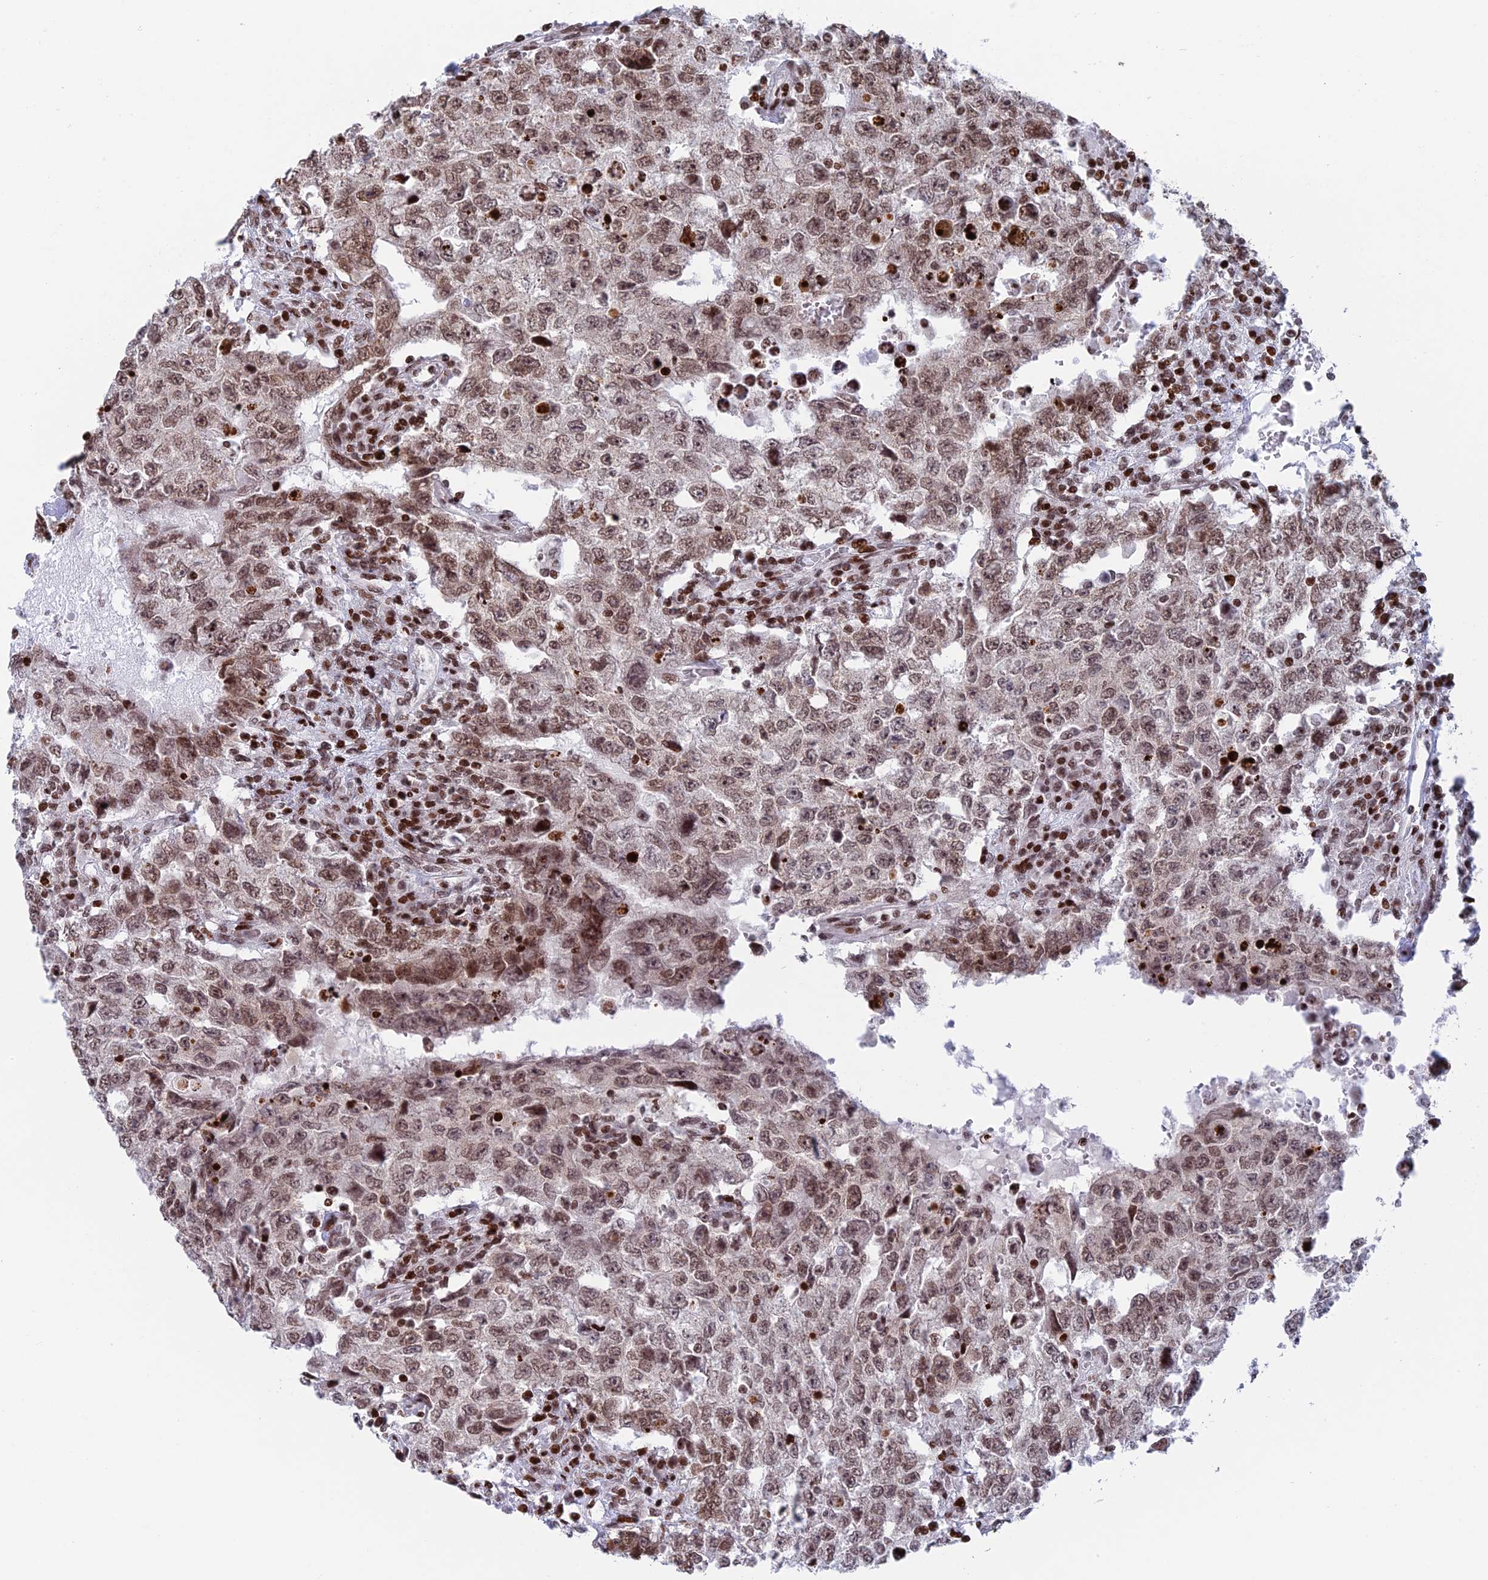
{"staining": {"intensity": "weak", "quantity": ">75%", "location": "nuclear"}, "tissue": "testis cancer", "cell_type": "Tumor cells", "image_type": "cancer", "snomed": [{"axis": "morphology", "description": "Carcinoma, Embryonal, NOS"}, {"axis": "topography", "description": "Testis"}], "caption": "This is an image of IHC staining of testis embryonal carcinoma, which shows weak staining in the nuclear of tumor cells.", "gene": "RPAP1", "patient": {"sex": "male", "age": 26}}